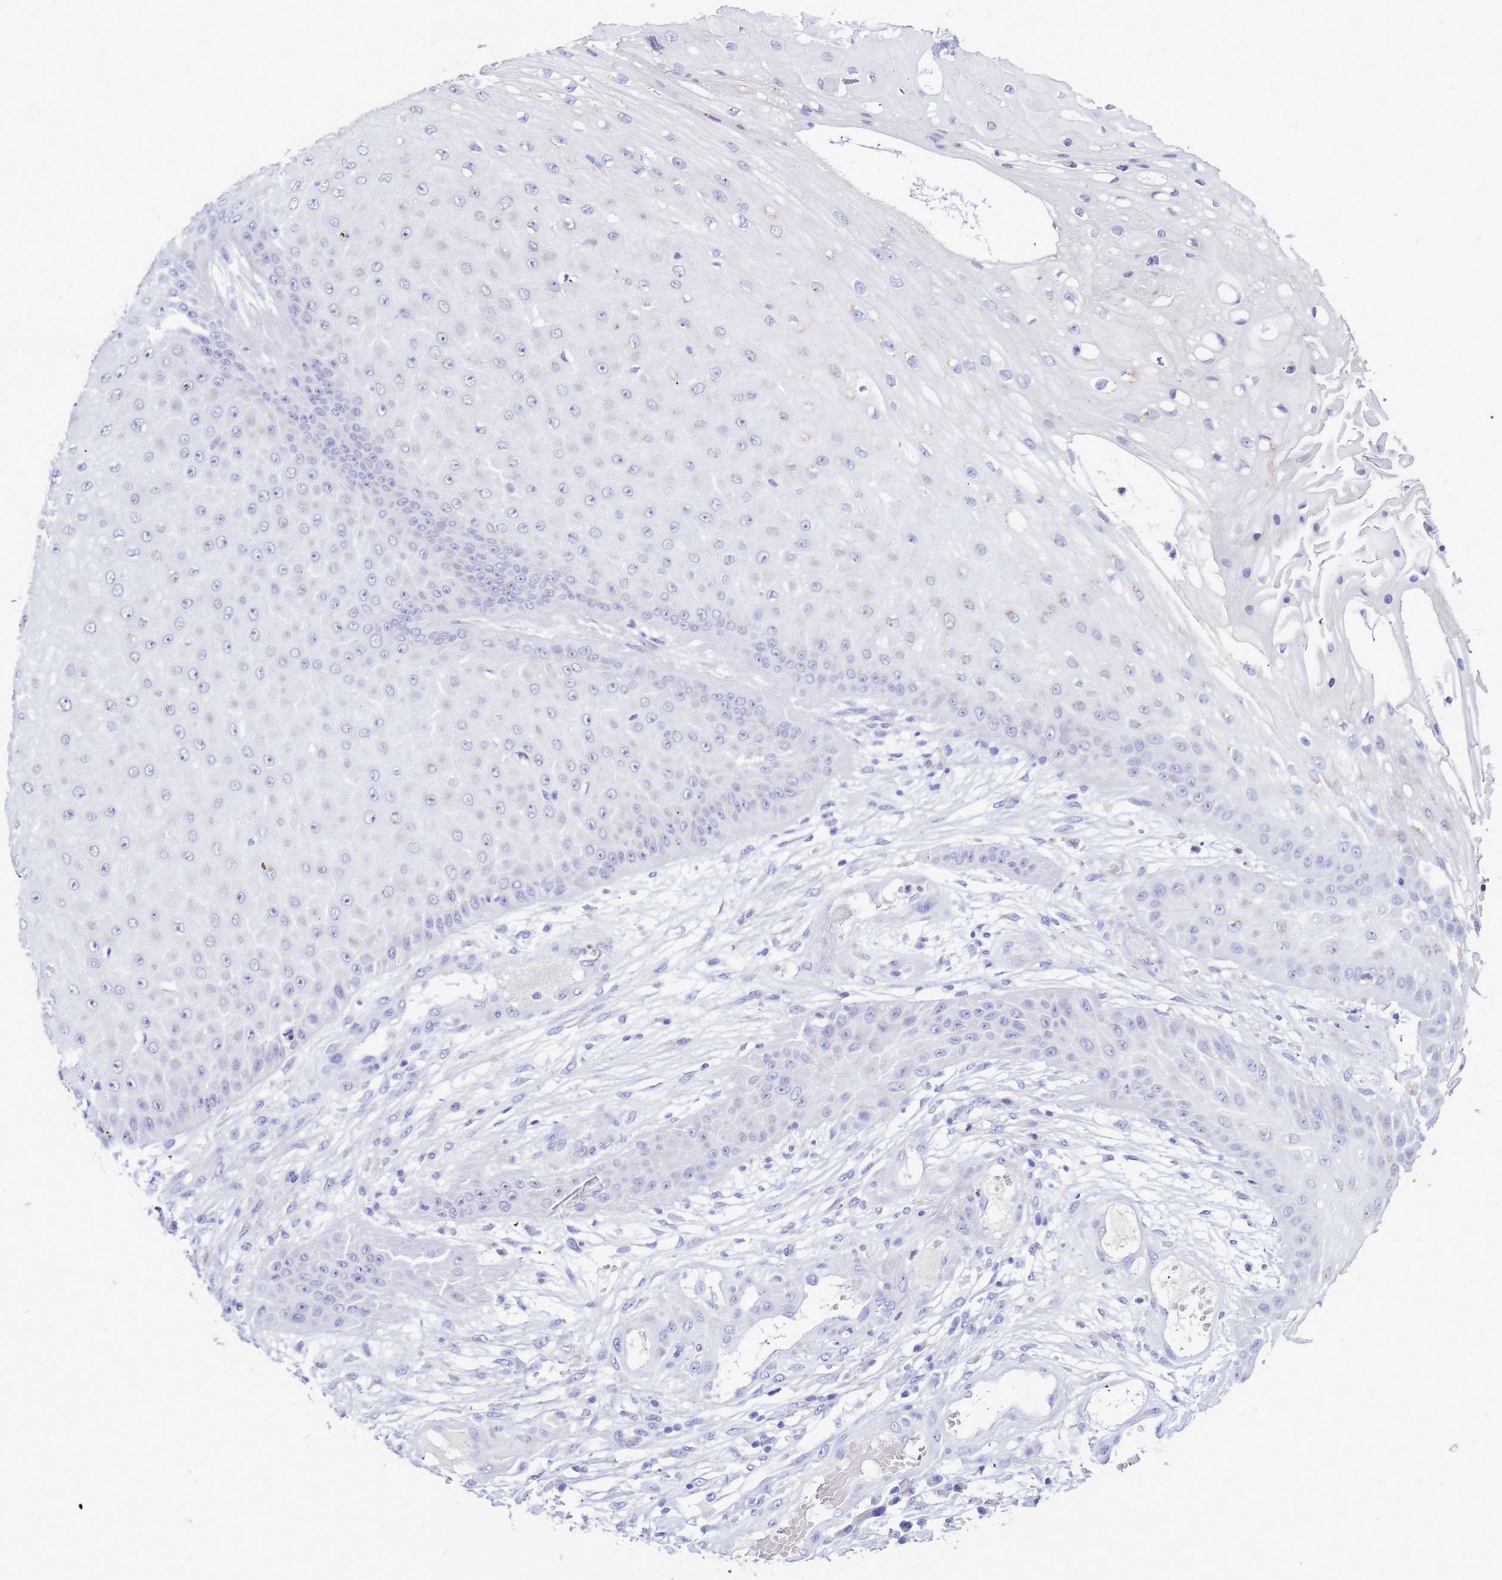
{"staining": {"intensity": "negative", "quantity": "none", "location": "none"}, "tissue": "skin cancer", "cell_type": "Tumor cells", "image_type": "cancer", "snomed": [{"axis": "morphology", "description": "Squamous cell carcinoma, NOS"}, {"axis": "topography", "description": "Skin"}], "caption": "A photomicrograph of skin cancer (squamous cell carcinoma) stained for a protein exhibits no brown staining in tumor cells.", "gene": "B3GNT8", "patient": {"sex": "male", "age": 70}}